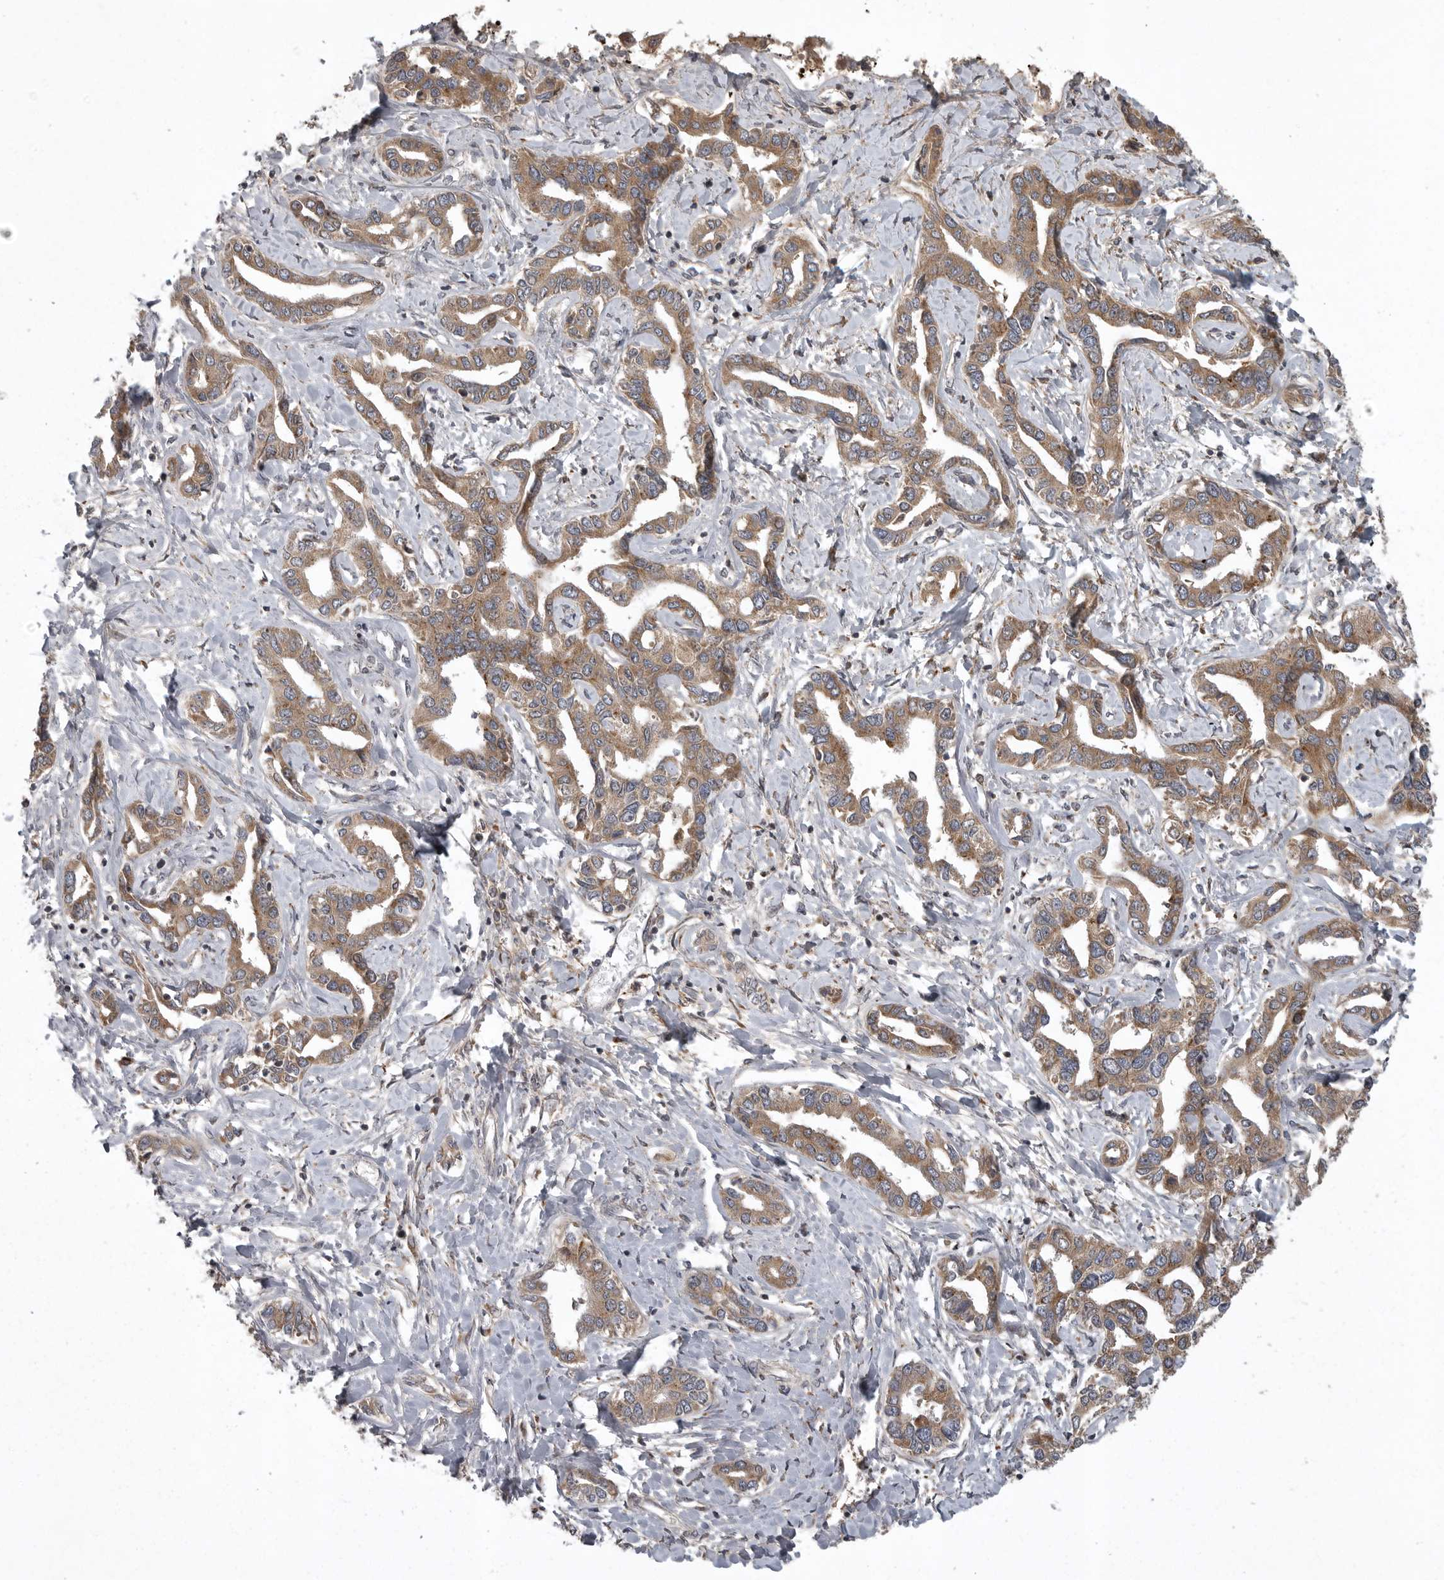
{"staining": {"intensity": "moderate", "quantity": ">75%", "location": "cytoplasmic/membranous"}, "tissue": "liver cancer", "cell_type": "Tumor cells", "image_type": "cancer", "snomed": [{"axis": "morphology", "description": "Cholangiocarcinoma"}, {"axis": "topography", "description": "Liver"}], "caption": "Protein expression analysis of human liver cancer (cholangiocarcinoma) reveals moderate cytoplasmic/membranous positivity in about >75% of tumor cells. (DAB IHC, brown staining for protein, blue staining for nuclei).", "gene": "GPR31", "patient": {"sex": "male", "age": 59}}